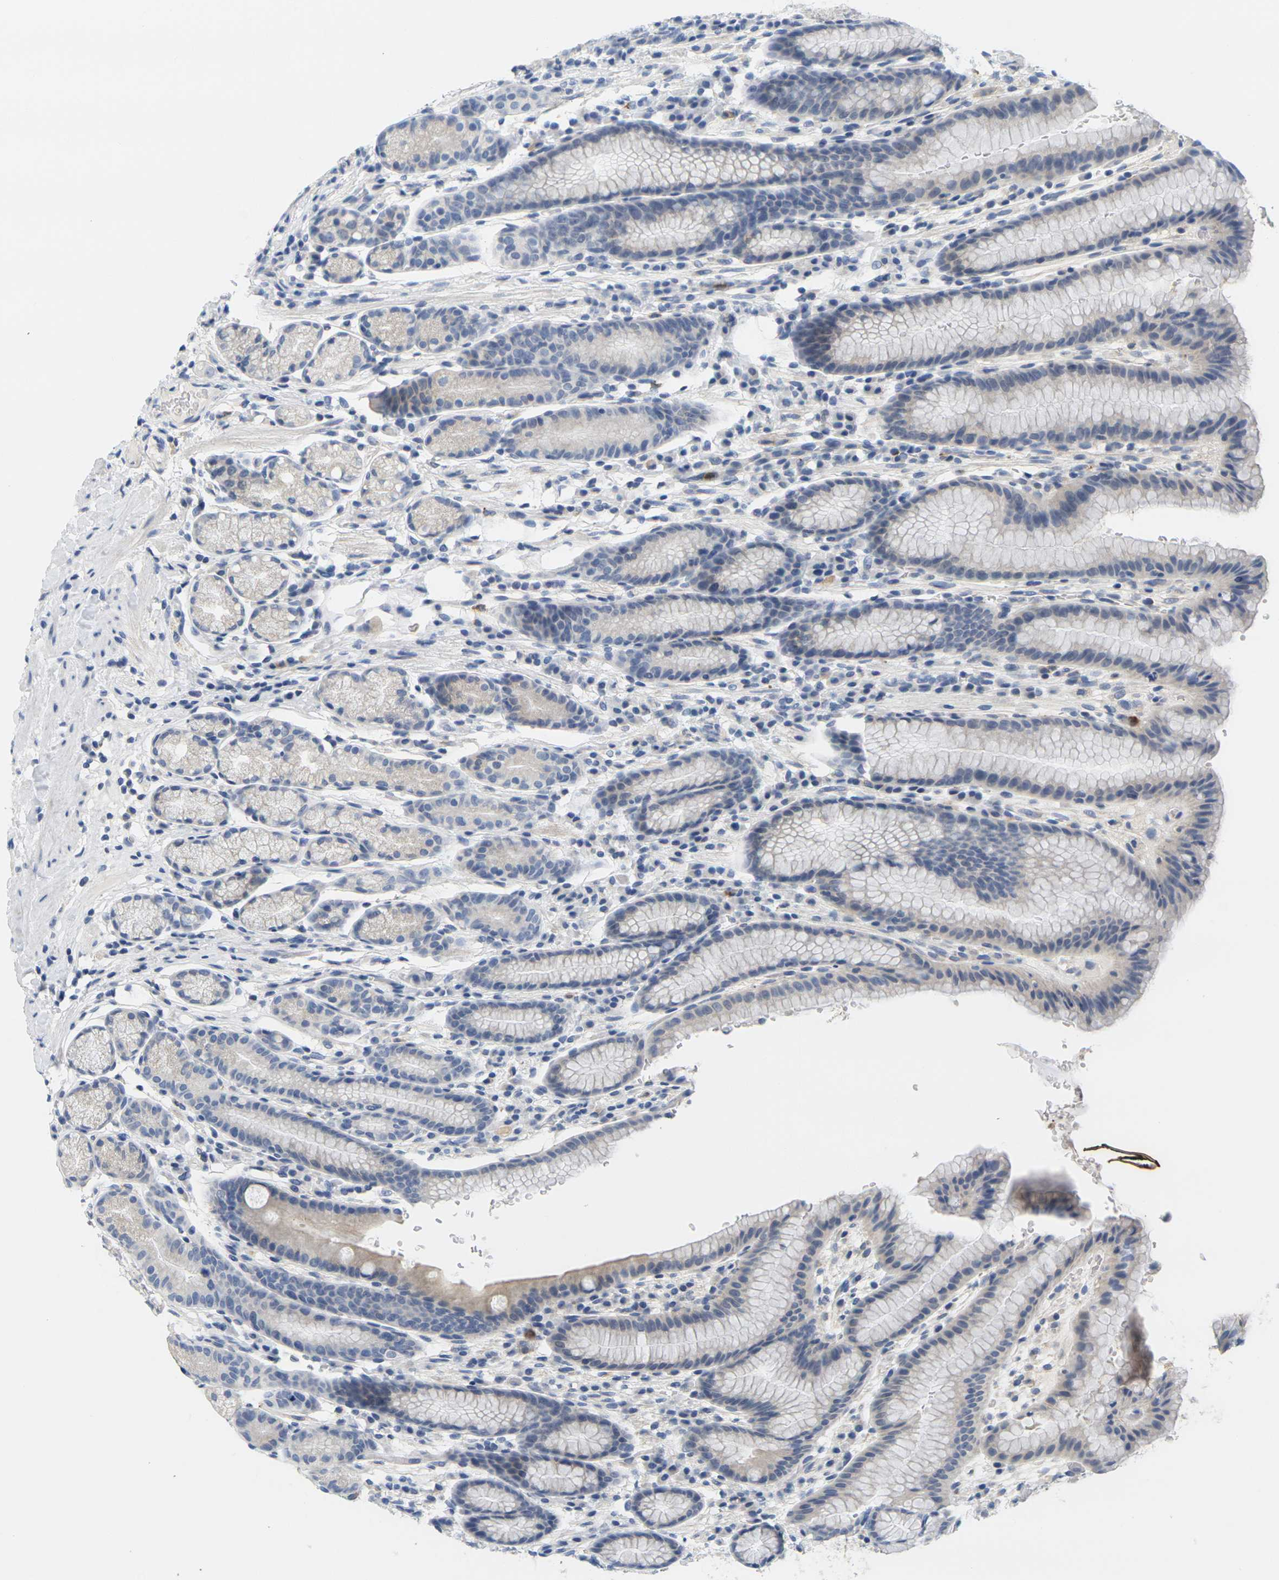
{"staining": {"intensity": "weak", "quantity": "25%-75%", "location": "cytoplasmic/membranous"}, "tissue": "stomach", "cell_type": "Glandular cells", "image_type": "normal", "snomed": [{"axis": "morphology", "description": "Normal tissue, NOS"}, {"axis": "topography", "description": "Stomach, lower"}], "caption": "Immunohistochemistry (IHC) histopathology image of unremarkable human stomach stained for a protein (brown), which displays low levels of weak cytoplasmic/membranous expression in approximately 25%-75% of glandular cells.", "gene": "KLK5", "patient": {"sex": "male", "age": 52}}